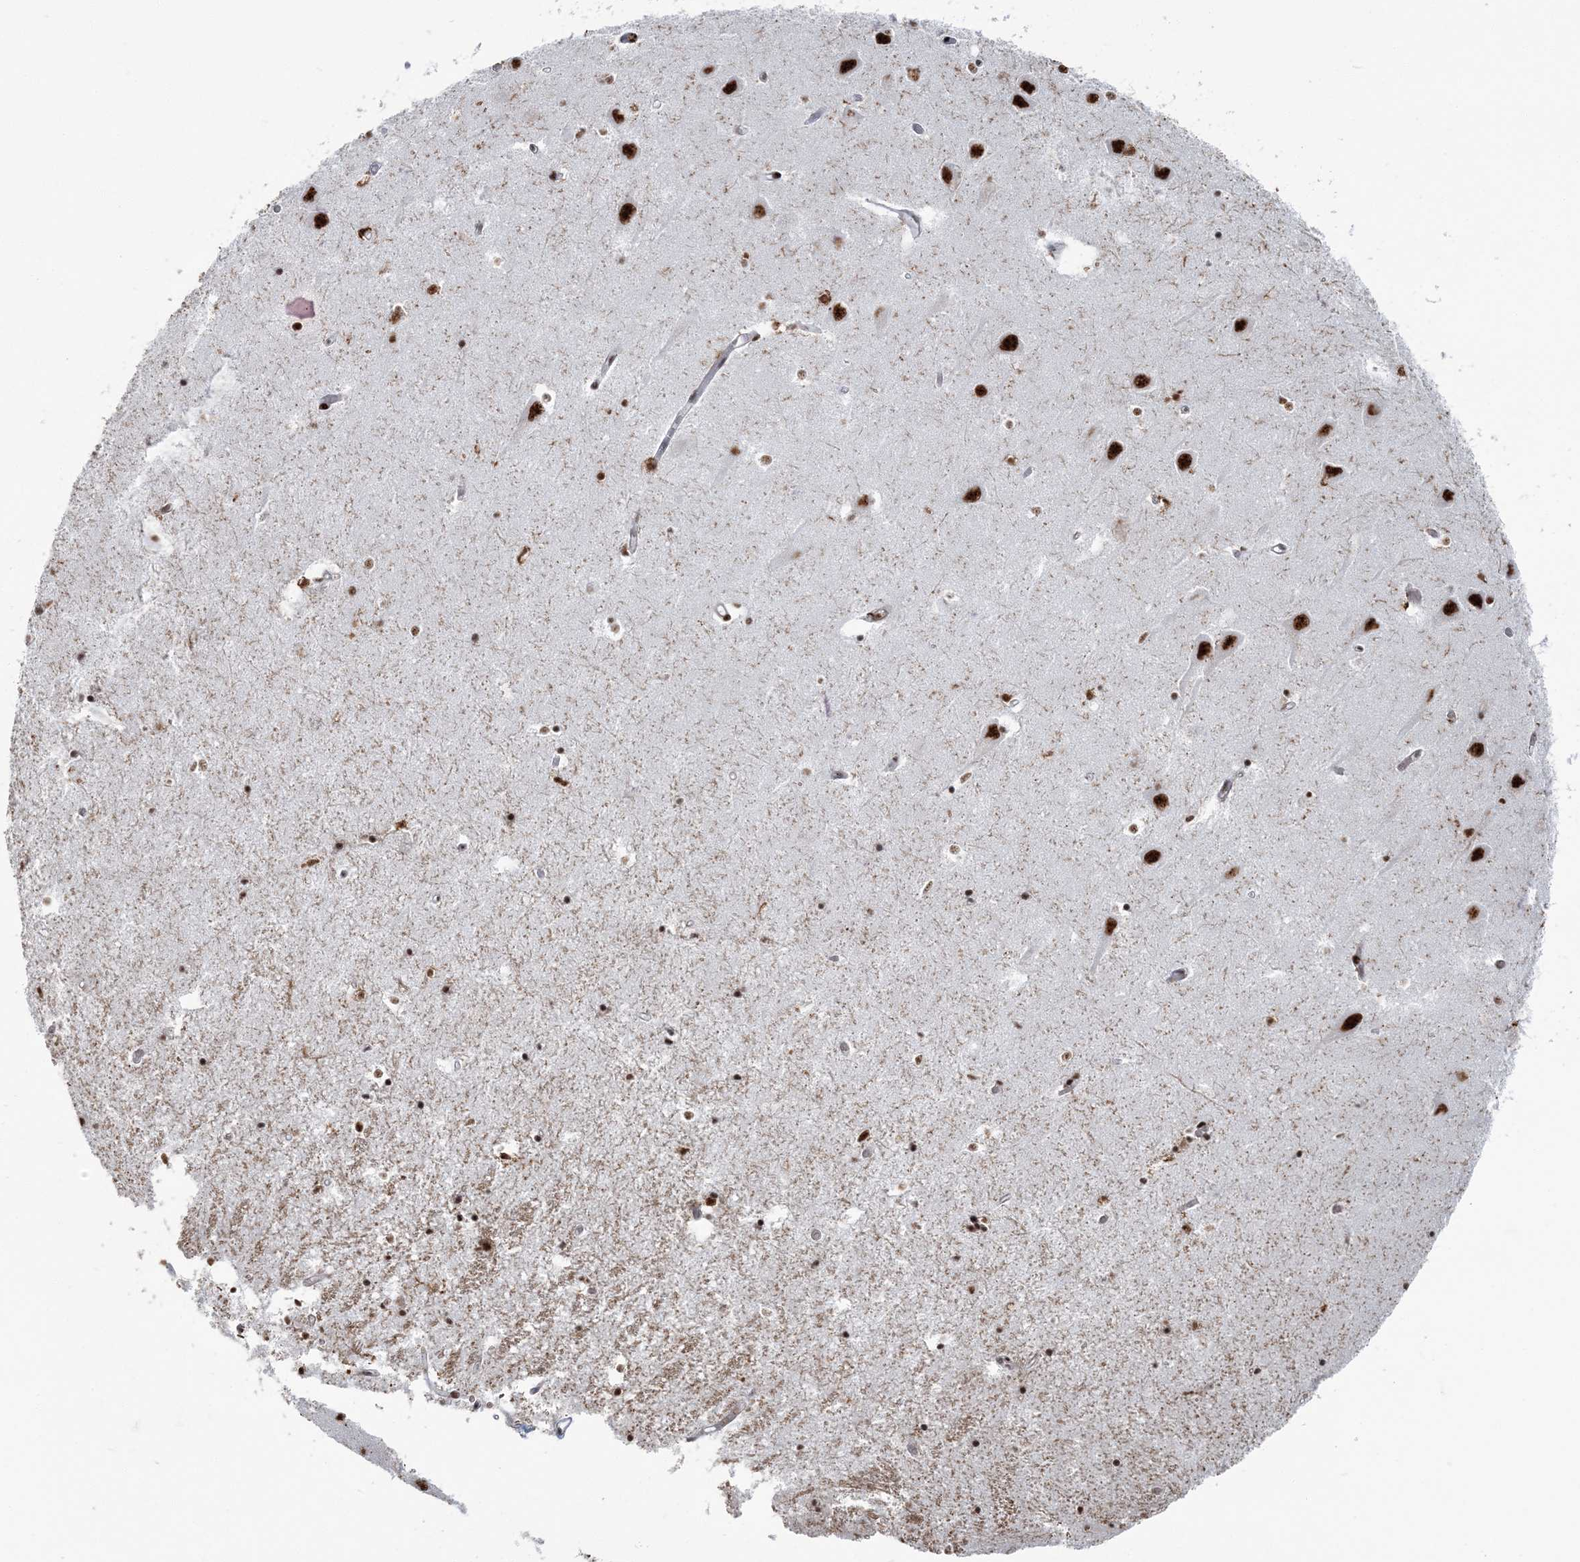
{"staining": {"intensity": "moderate", "quantity": ">75%", "location": "nuclear"}, "tissue": "hippocampus", "cell_type": "Glial cells", "image_type": "normal", "snomed": [{"axis": "morphology", "description": "Normal tissue, NOS"}, {"axis": "topography", "description": "Hippocampus"}], "caption": "A brown stain labels moderate nuclear expression of a protein in glial cells of benign human hippocampus. The staining was performed using DAB (3,3'-diaminobenzidine) to visualize the protein expression in brown, while the nuclei were stained in blue with hematoxylin (Magnification: 20x).", "gene": "DDX46", "patient": {"sex": "male", "age": 70}}